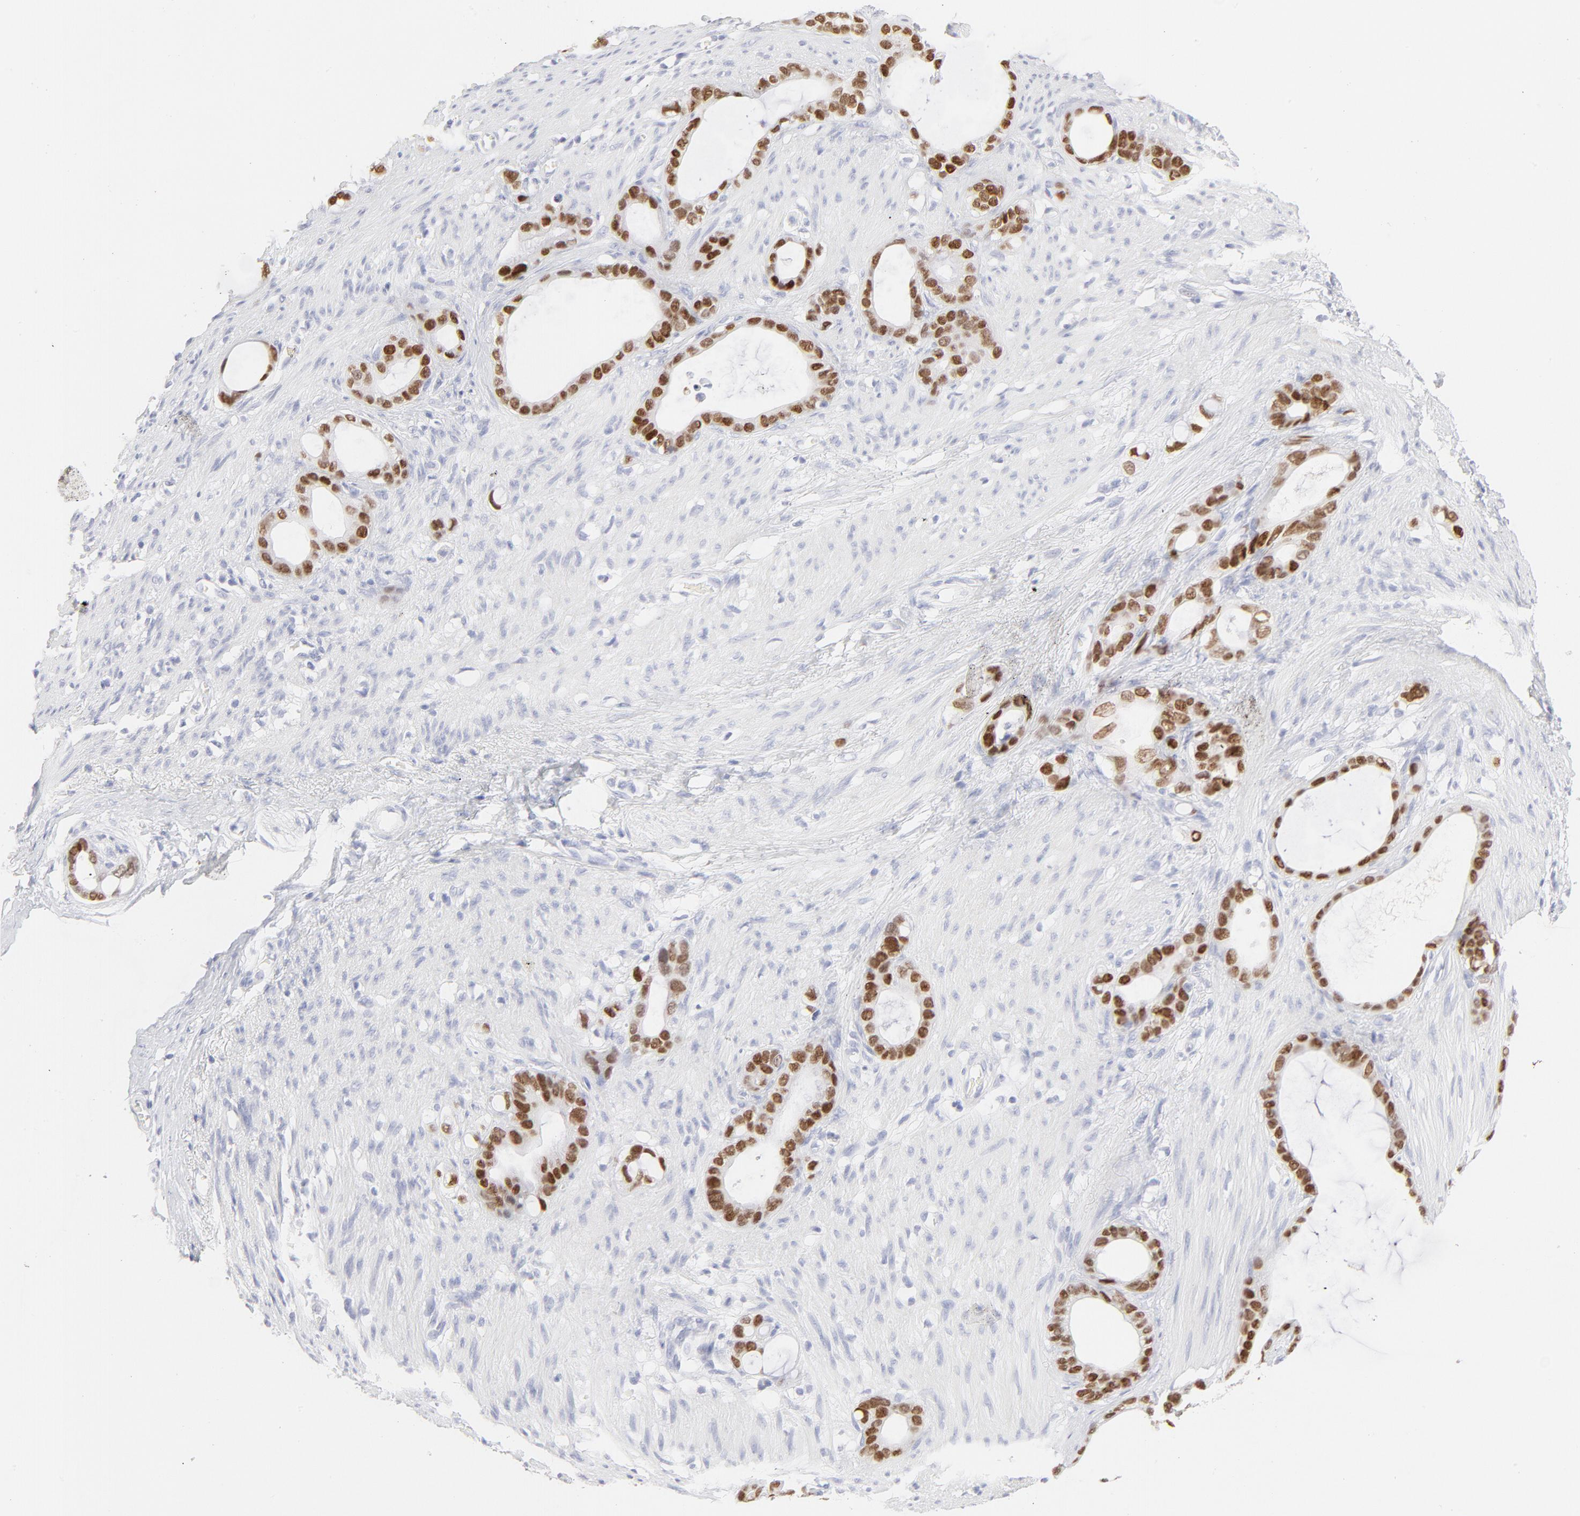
{"staining": {"intensity": "strong", "quantity": ">75%", "location": "nuclear"}, "tissue": "stomach cancer", "cell_type": "Tumor cells", "image_type": "cancer", "snomed": [{"axis": "morphology", "description": "Adenocarcinoma, NOS"}, {"axis": "topography", "description": "Stomach"}], "caption": "Tumor cells demonstrate strong nuclear positivity in about >75% of cells in stomach adenocarcinoma. The staining is performed using DAB (3,3'-diaminobenzidine) brown chromogen to label protein expression. The nuclei are counter-stained blue using hematoxylin.", "gene": "ELF3", "patient": {"sex": "female", "age": 75}}